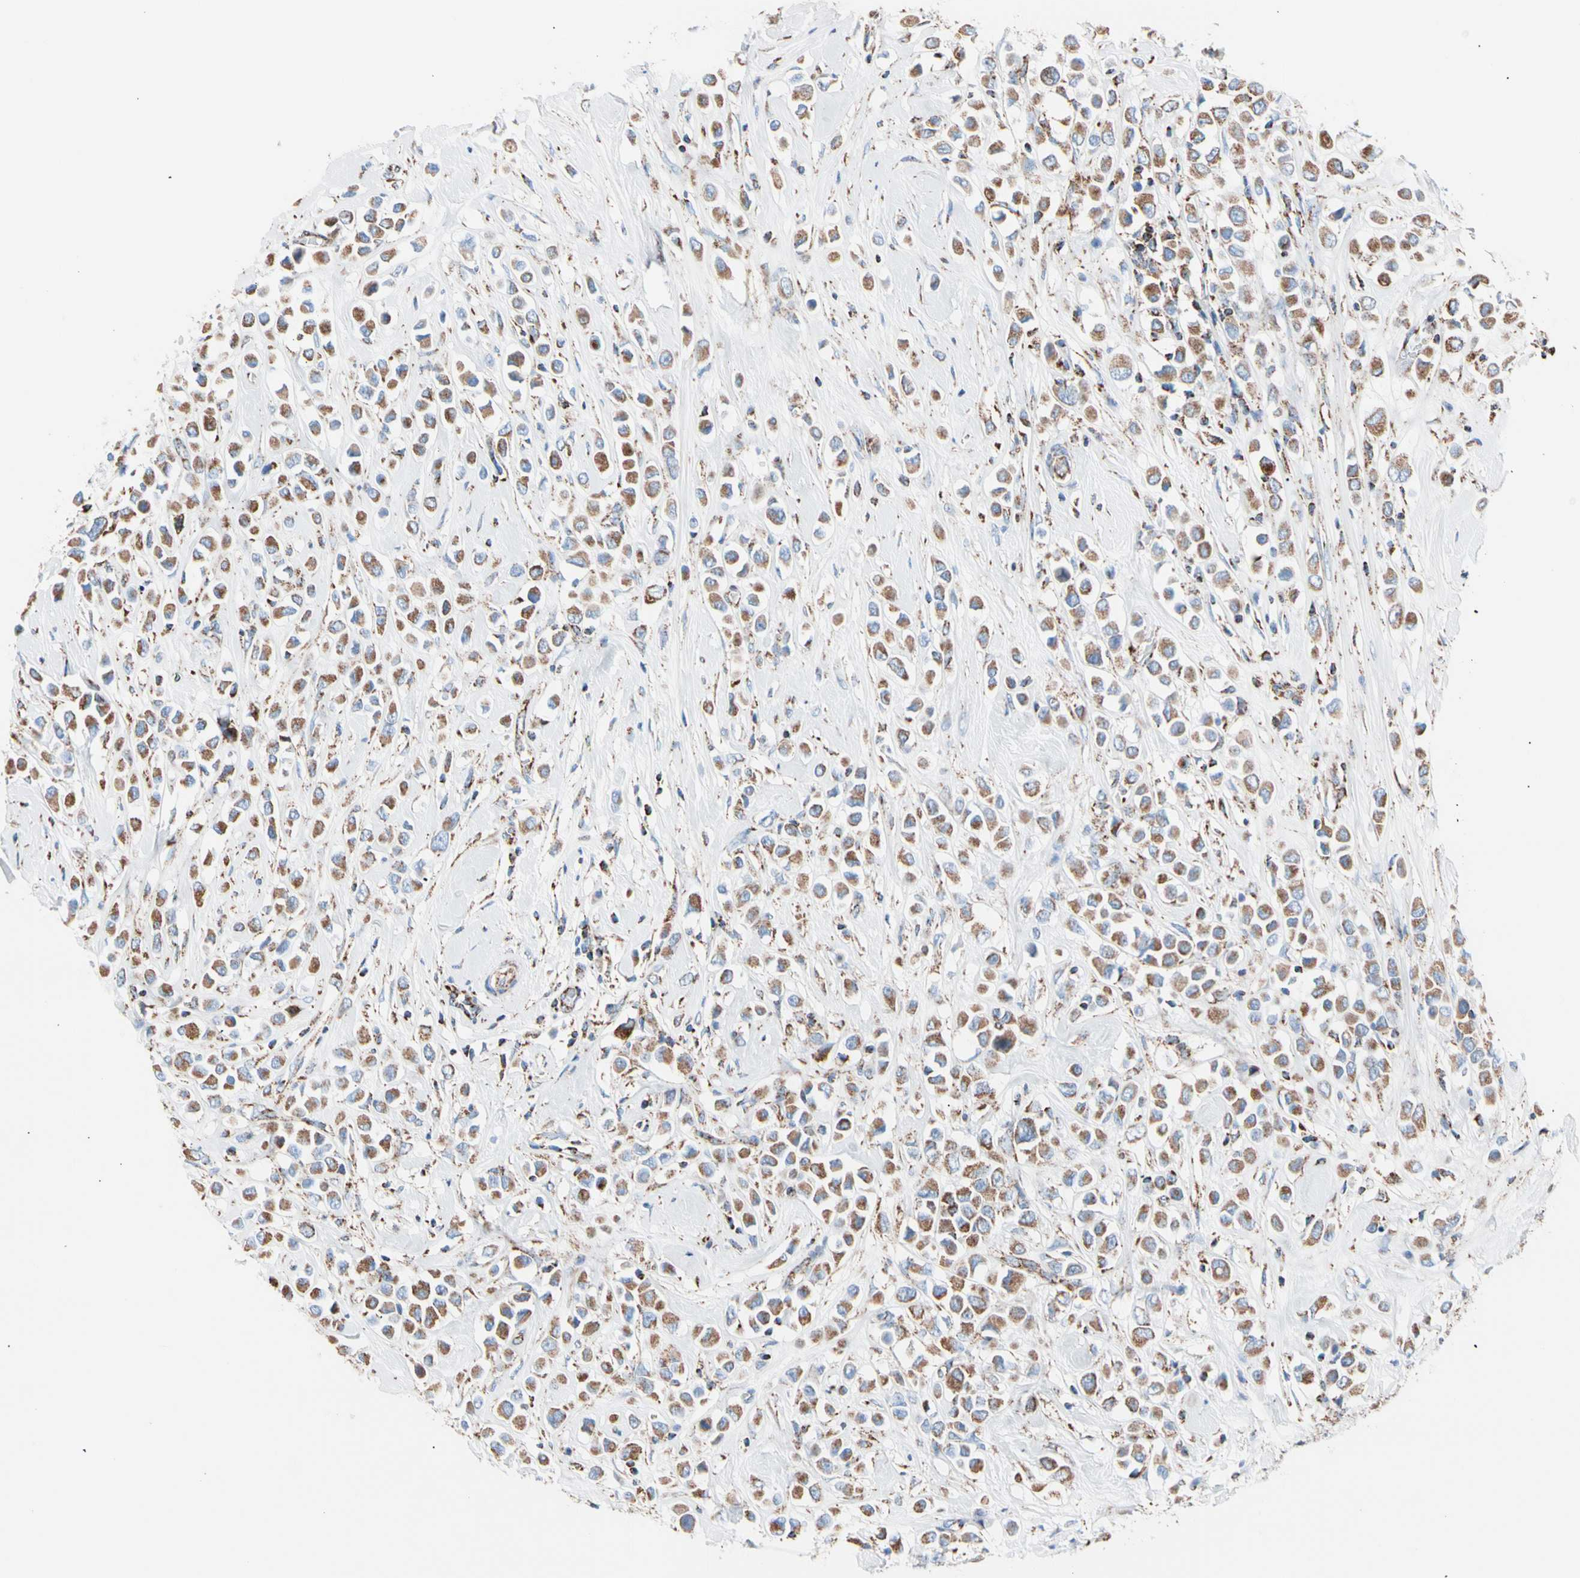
{"staining": {"intensity": "strong", "quantity": ">75%", "location": "cytoplasmic/membranous"}, "tissue": "breast cancer", "cell_type": "Tumor cells", "image_type": "cancer", "snomed": [{"axis": "morphology", "description": "Duct carcinoma"}, {"axis": "topography", "description": "Breast"}], "caption": "Breast infiltrating ductal carcinoma stained with DAB immunohistochemistry exhibits high levels of strong cytoplasmic/membranous expression in about >75% of tumor cells. Nuclei are stained in blue.", "gene": "HK1", "patient": {"sex": "female", "age": 61}}